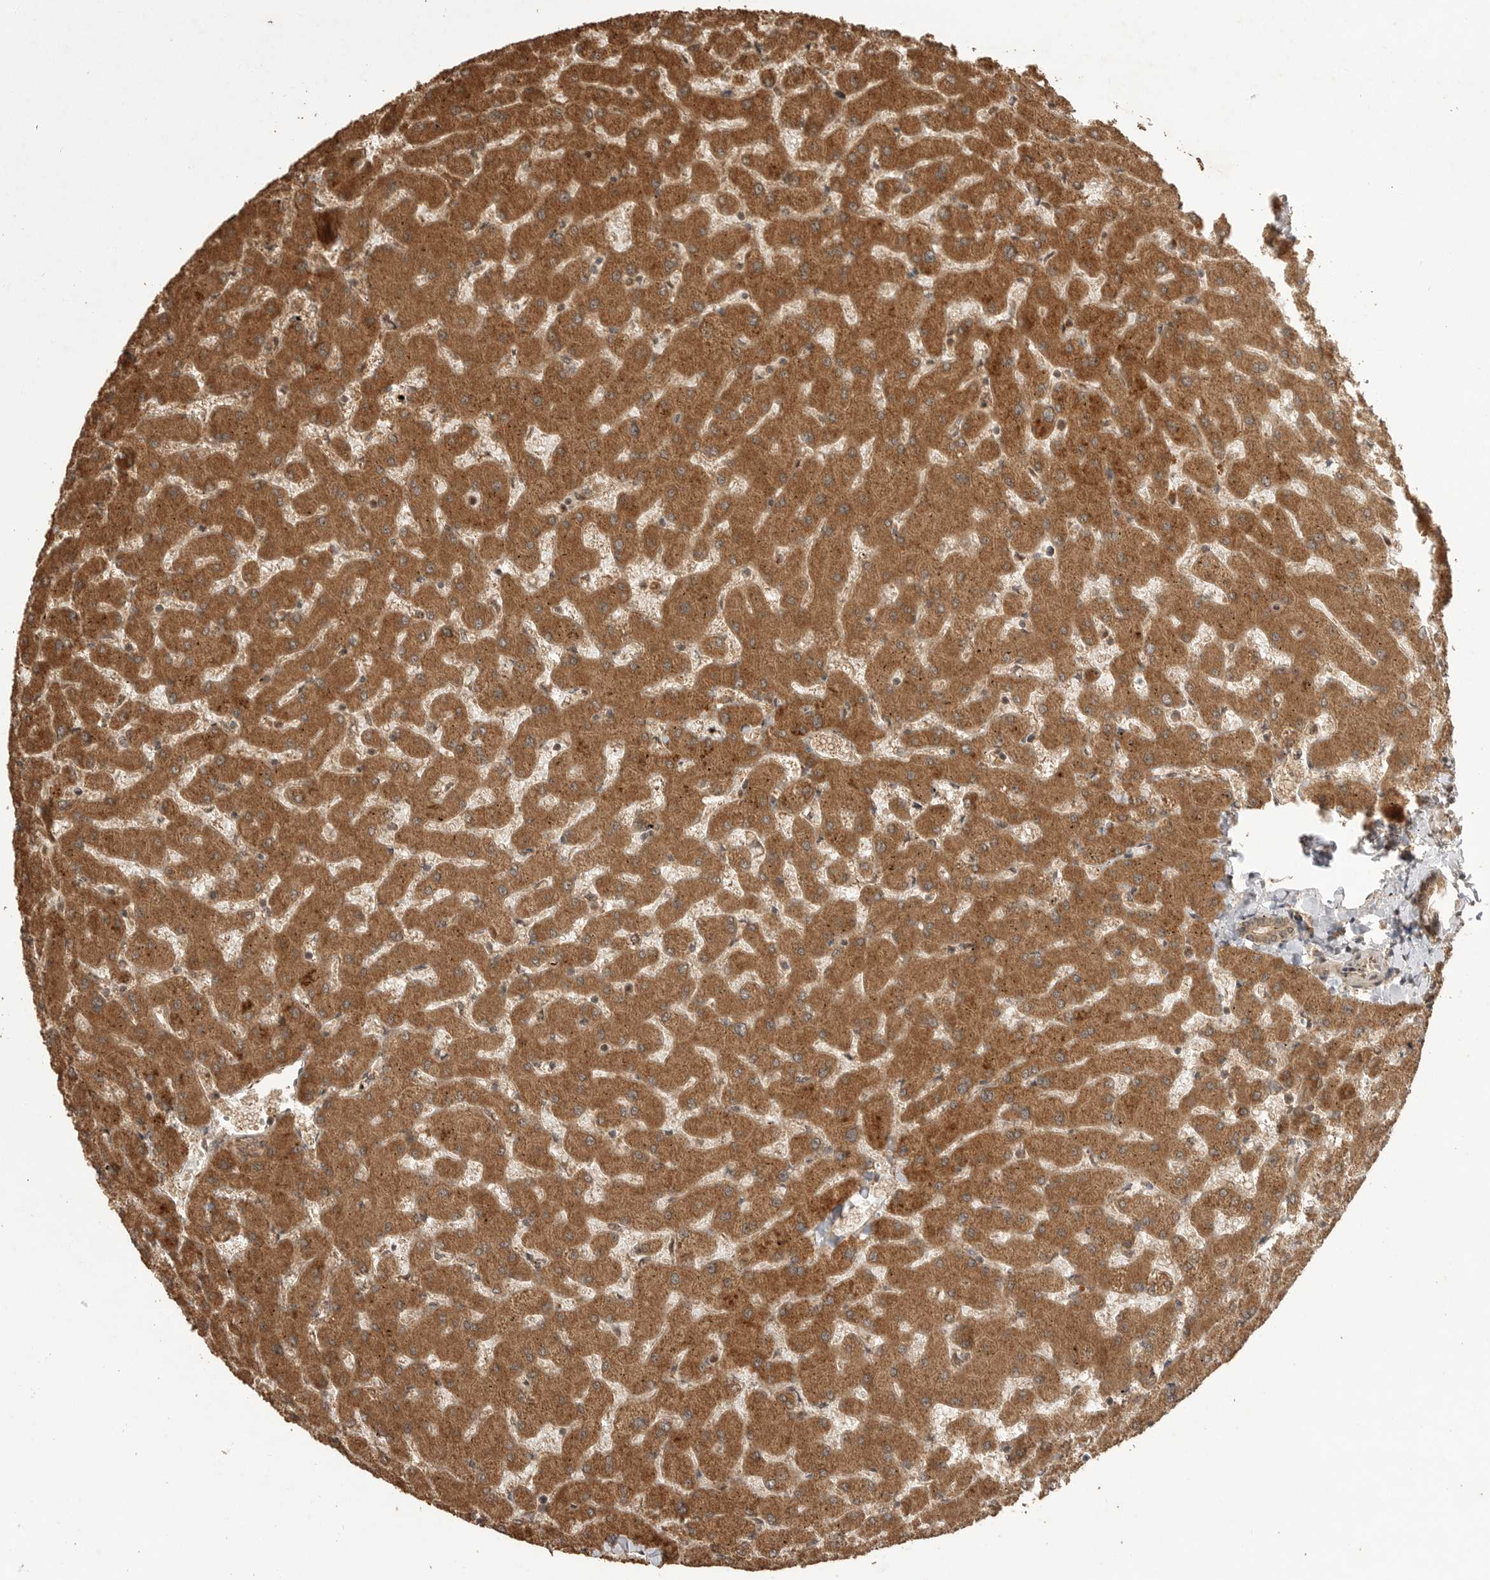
{"staining": {"intensity": "moderate", "quantity": ">75%", "location": "cytoplasmic/membranous"}, "tissue": "liver", "cell_type": "Cholangiocytes", "image_type": "normal", "snomed": [{"axis": "morphology", "description": "Normal tissue, NOS"}, {"axis": "topography", "description": "Liver"}], "caption": "A micrograph of liver stained for a protein displays moderate cytoplasmic/membranous brown staining in cholangiocytes. (Stains: DAB in brown, nuclei in blue, Microscopy: brightfield microscopy at high magnification).", "gene": "BOC", "patient": {"sex": "female", "age": 63}}